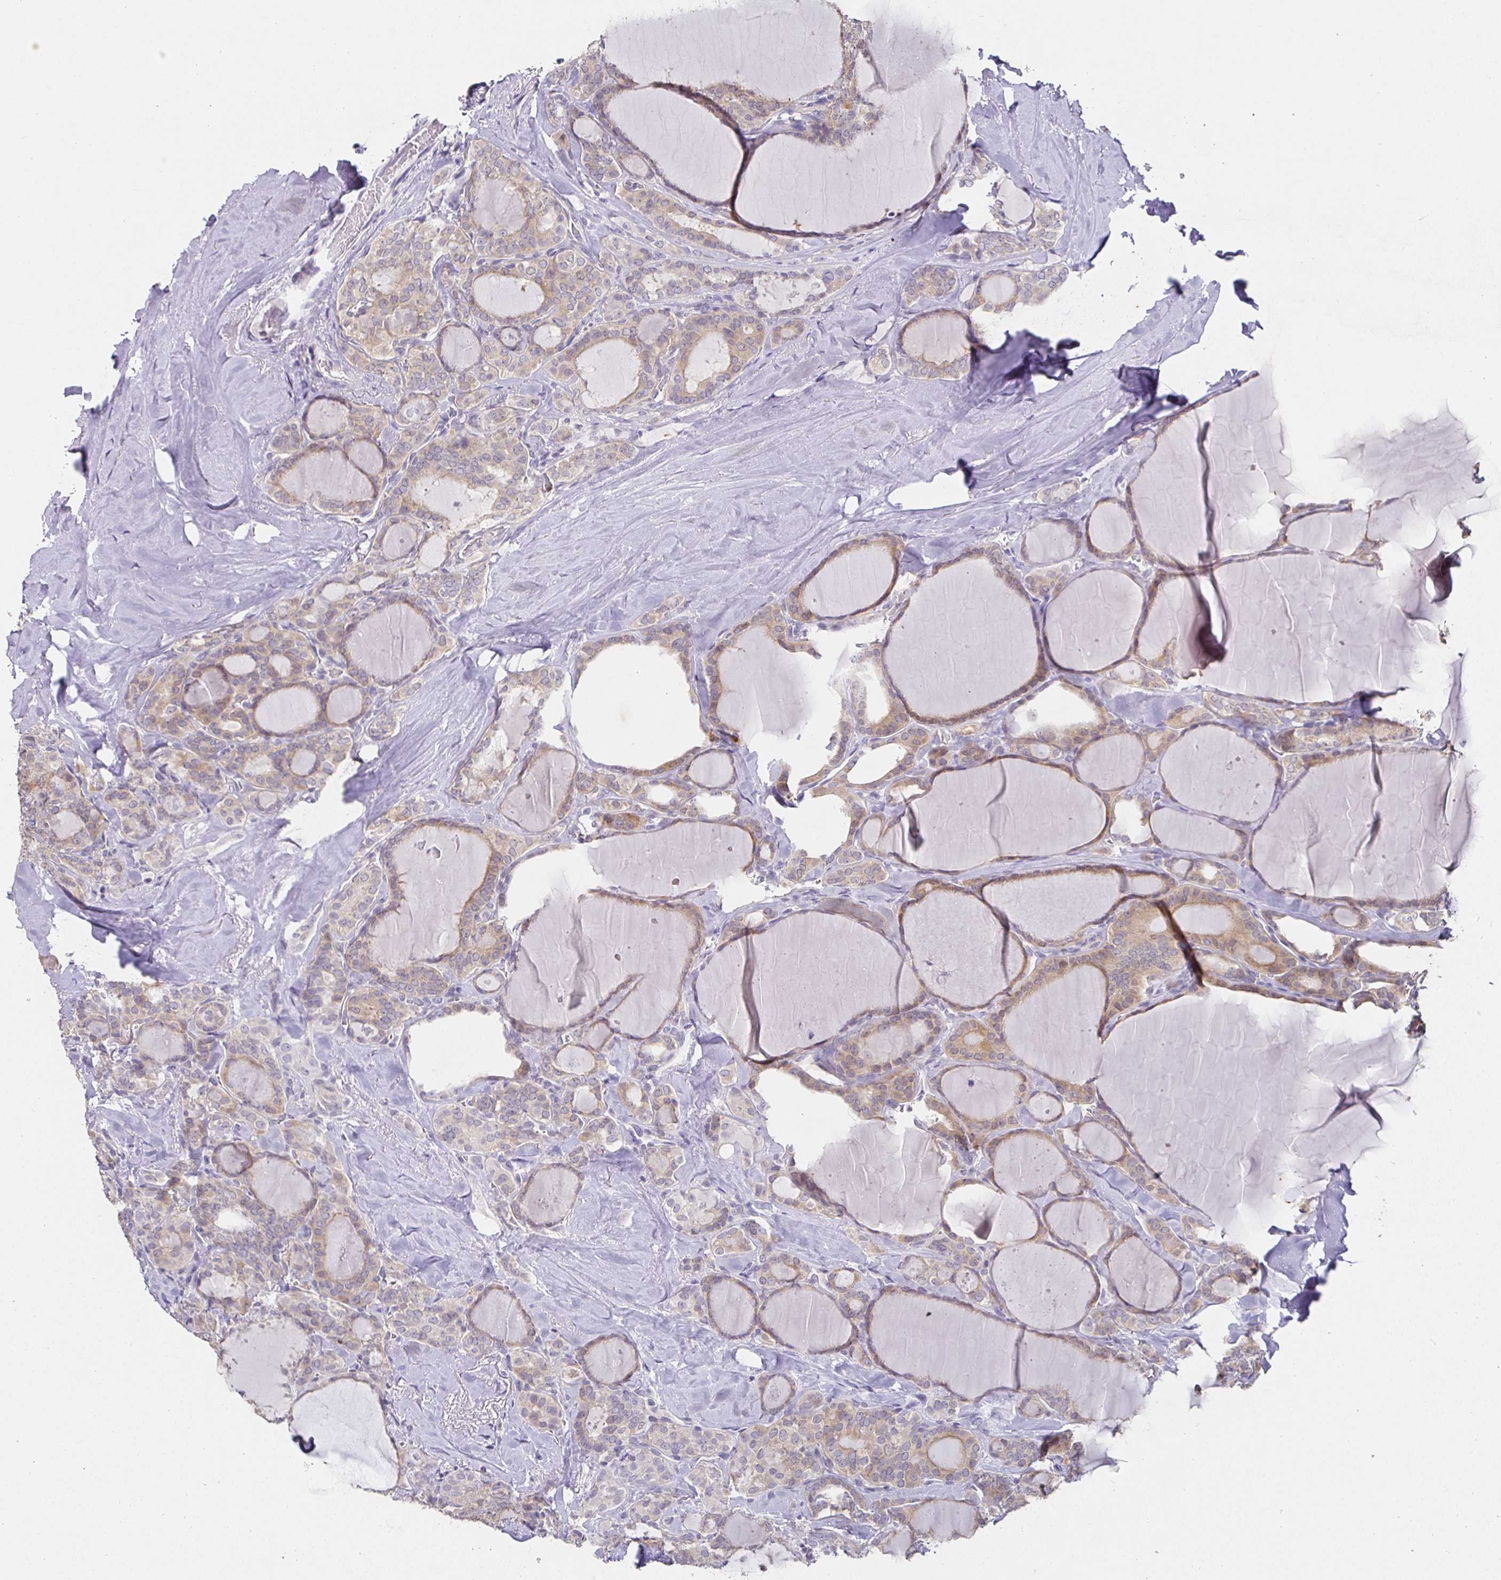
{"staining": {"intensity": "moderate", "quantity": "25%-75%", "location": "cytoplasmic/membranous"}, "tissue": "thyroid cancer", "cell_type": "Tumor cells", "image_type": "cancer", "snomed": [{"axis": "morphology", "description": "Papillary adenocarcinoma, NOS"}, {"axis": "topography", "description": "Thyroid gland"}], "caption": "A brown stain labels moderate cytoplasmic/membranous expression of a protein in thyroid cancer tumor cells.", "gene": "SHISA4", "patient": {"sex": "male", "age": 30}}